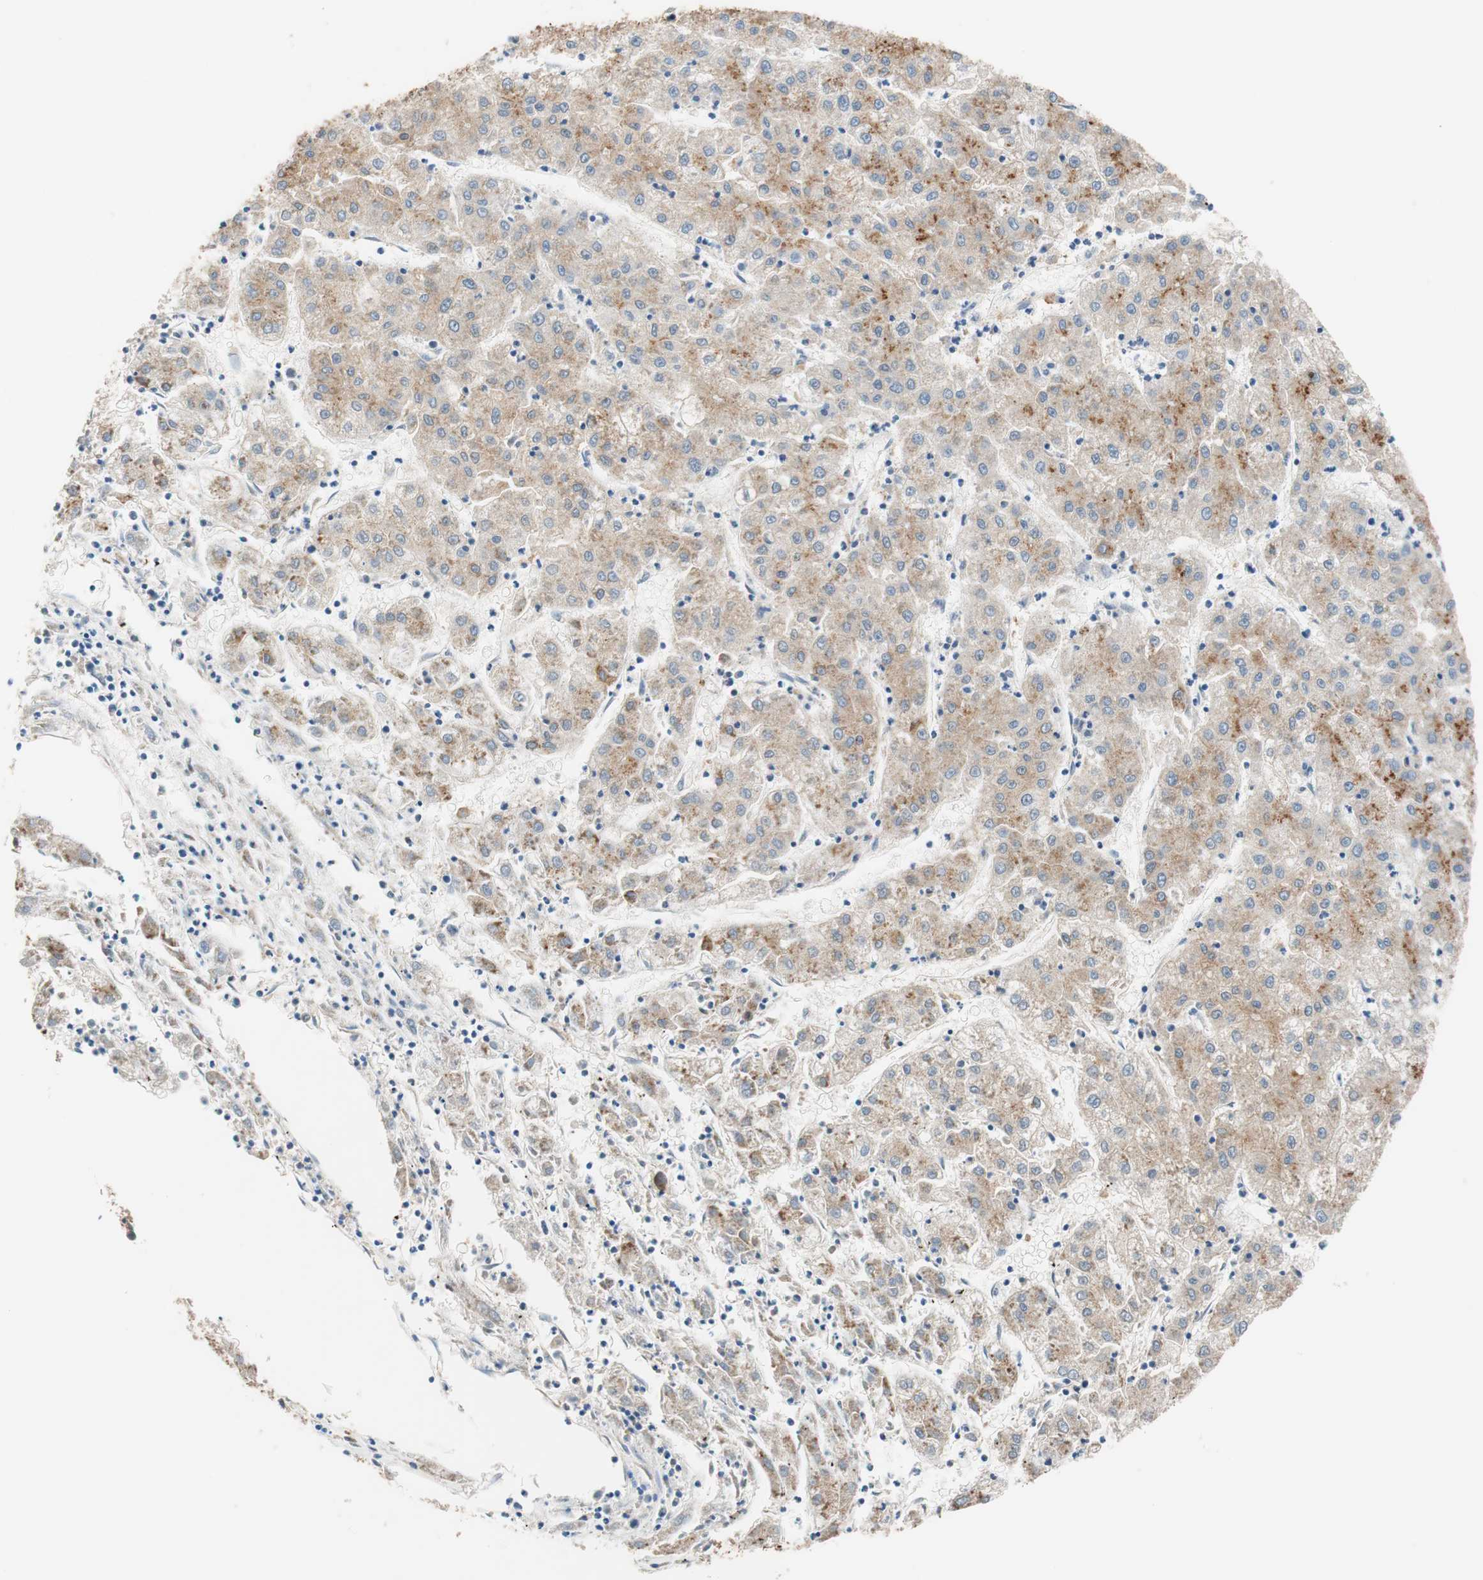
{"staining": {"intensity": "moderate", "quantity": ">75%", "location": "cytoplasmic/membranous"}, "tissue": "liver cancer", "cell_type": "Tumor cells", "image_type": "cancer", "snomed": [{"axis": "morphology", "description": "Carcinoma, Hepatocellular, NOS"}, {"axis": "topography", "description": "Liver"}], "caption": "High-power microscopy captured an immunohistochemistry (IHC) micrograph of liver cancer, revealing moderate cytoplasmic/membranous positivity in about >75% of tumor cells.", "gene": "RBP4", "patient": {"sex": "male", "age": 72}}